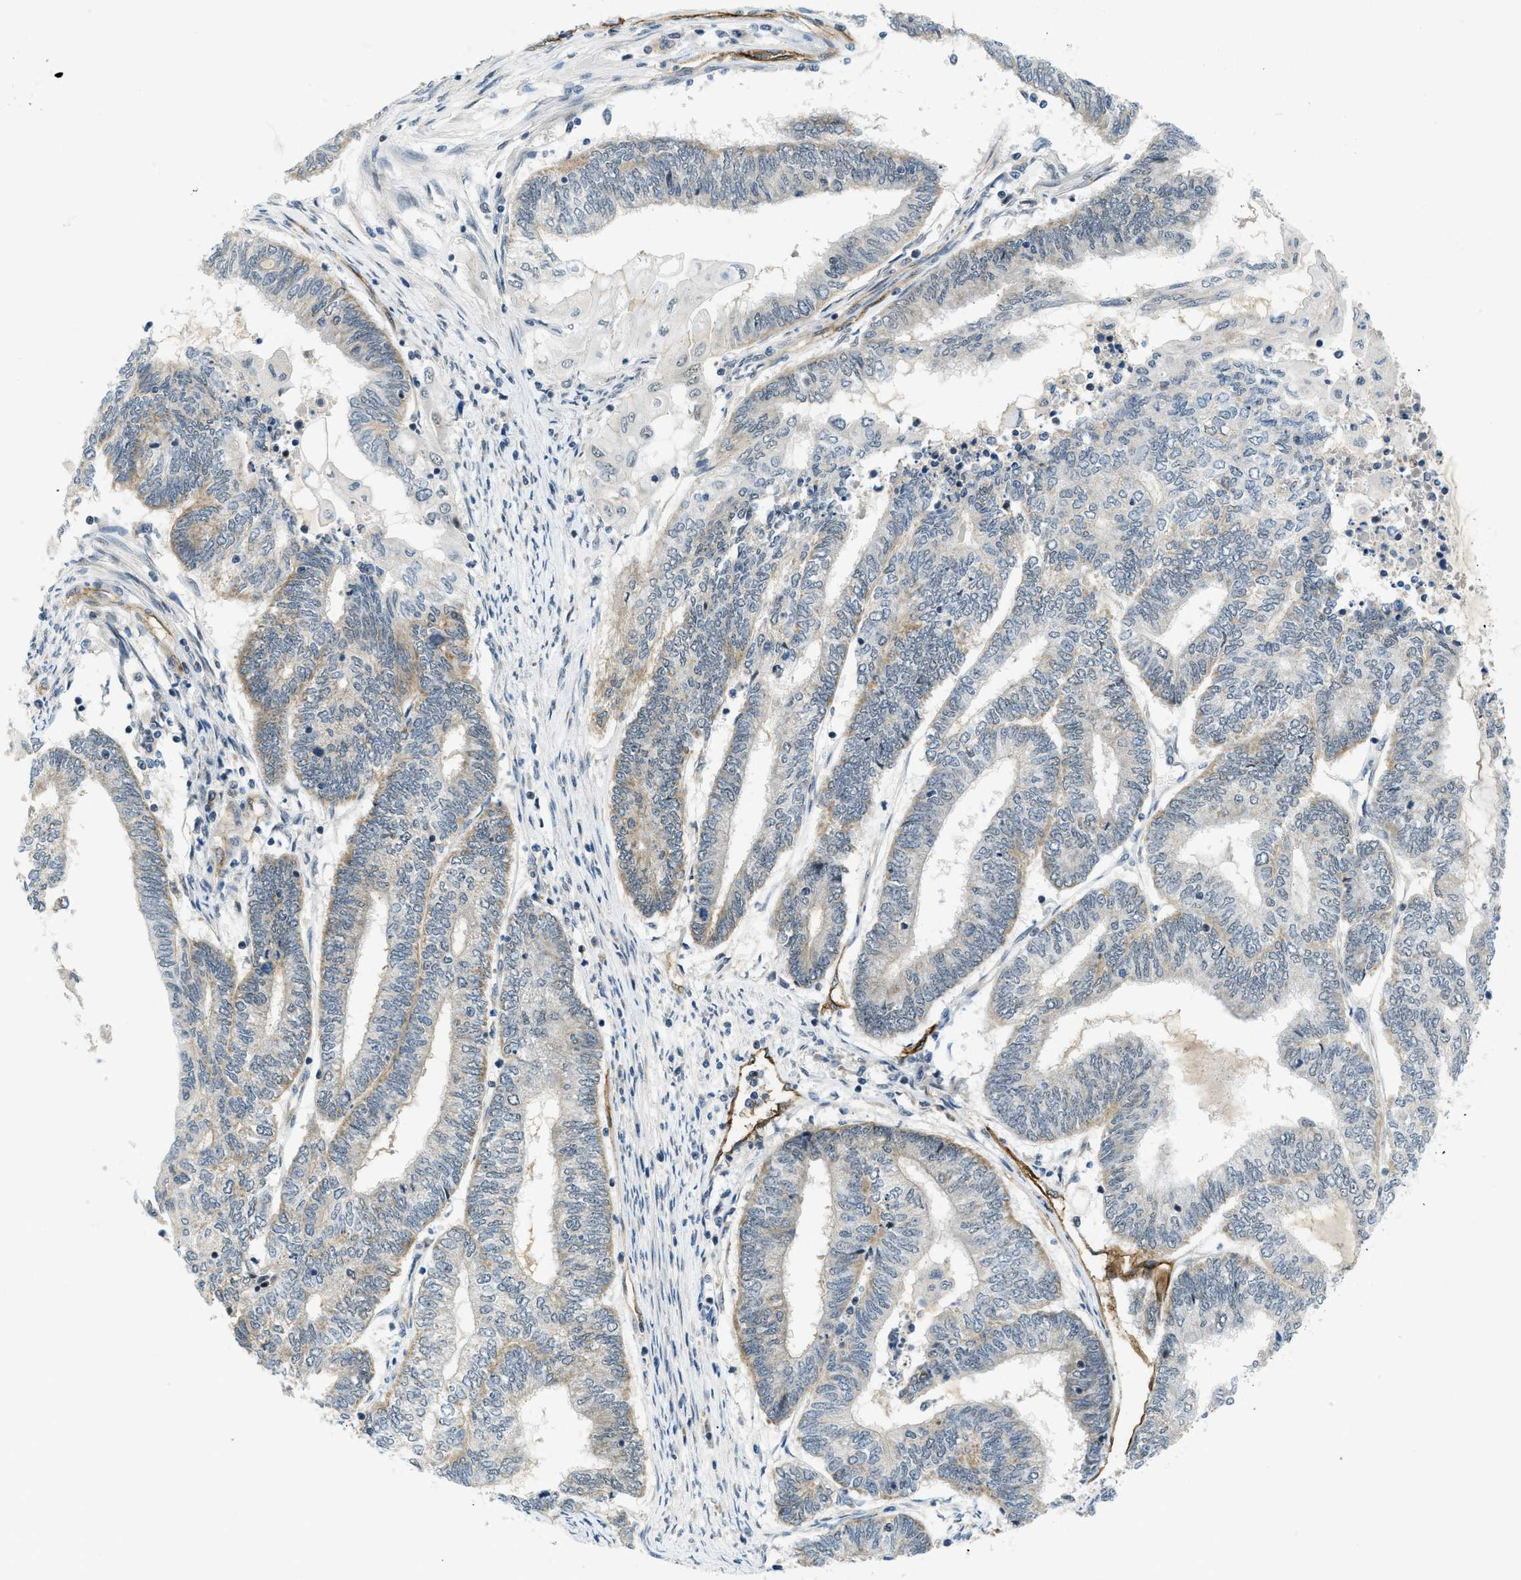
{"staining": {"intensity": "weak", "quantity": "<25%", "location": "cytoplasmic/membranous"}, "tissue": "endometrial cancer", "cell_type": "Tumor cells", "image_type": "cancer", "snomed": [{"axis": "morphology", "description": "Adenocarcinoma, NOS"}, {"axis": "topography", "description": "Uterus"}, {"axis": "topography", "description": "Endometrium"}], "caption": "There is no significant staining in tumor cells of endometrial cancer (adenocarcinoma).", "gene": "SLCO2A1", "patient": {"sex": "female", "age": 70}}